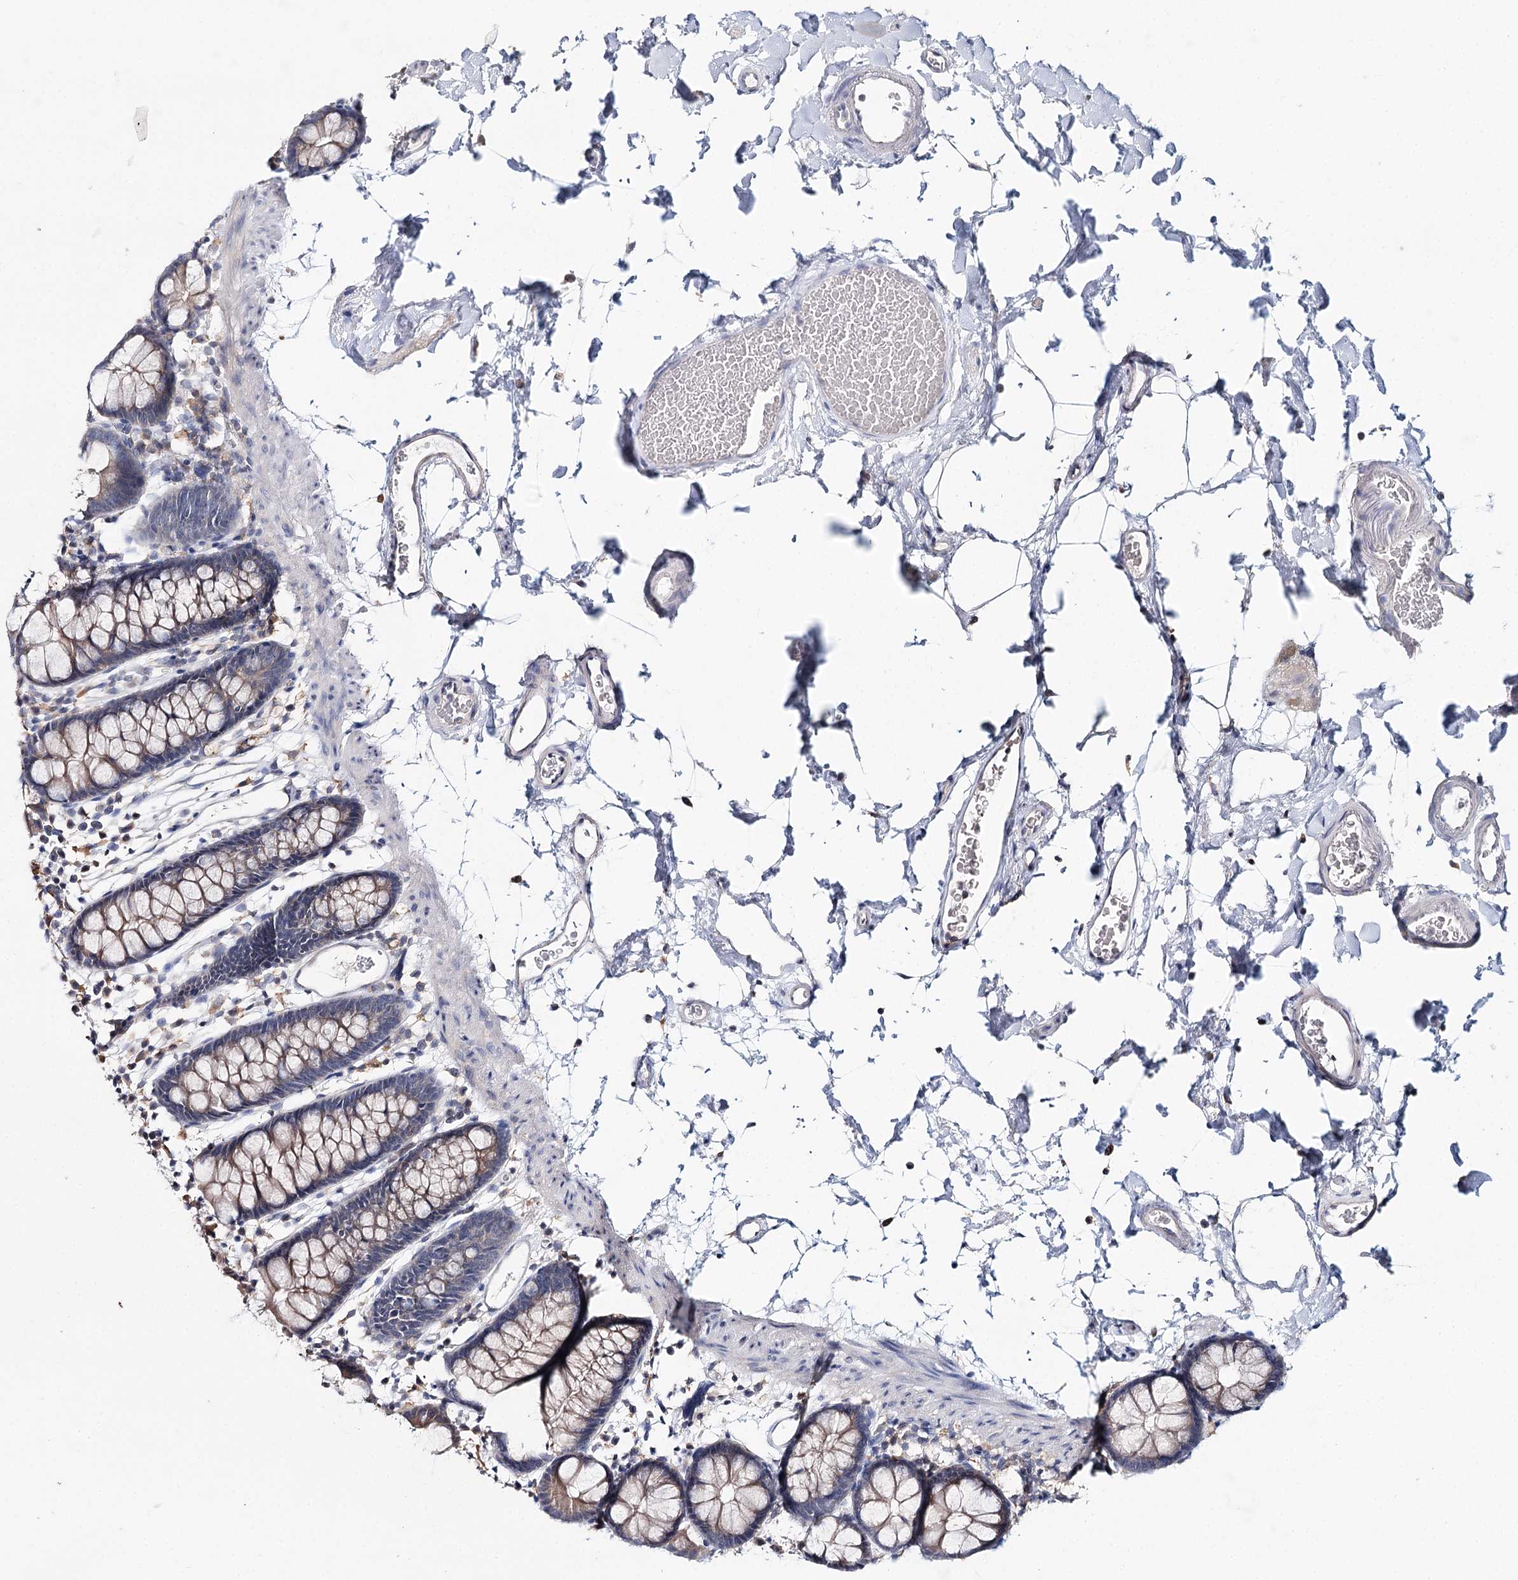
{"staining": {"intensity": "weak", "quantity": "25%-75%", "location": "cytoplasmic/membranous"}, "tissue": "colon", "cell_type": "Endothelial cells", "image_type": "normal", "snomed": [{"axis": "morphology", "description": "Normal tissue, NOS"}, {"axis": "topography", "description": "Colon"}], "caption": "IHC photomicrograph of normal colon stained for a protein (brown), which shows low levels of weak cytoplasmic/membranous staining in about 25%-75% of endothelial cells.", "gene": "DAPK1", "patient": {"sex": "male", "age": 75}}